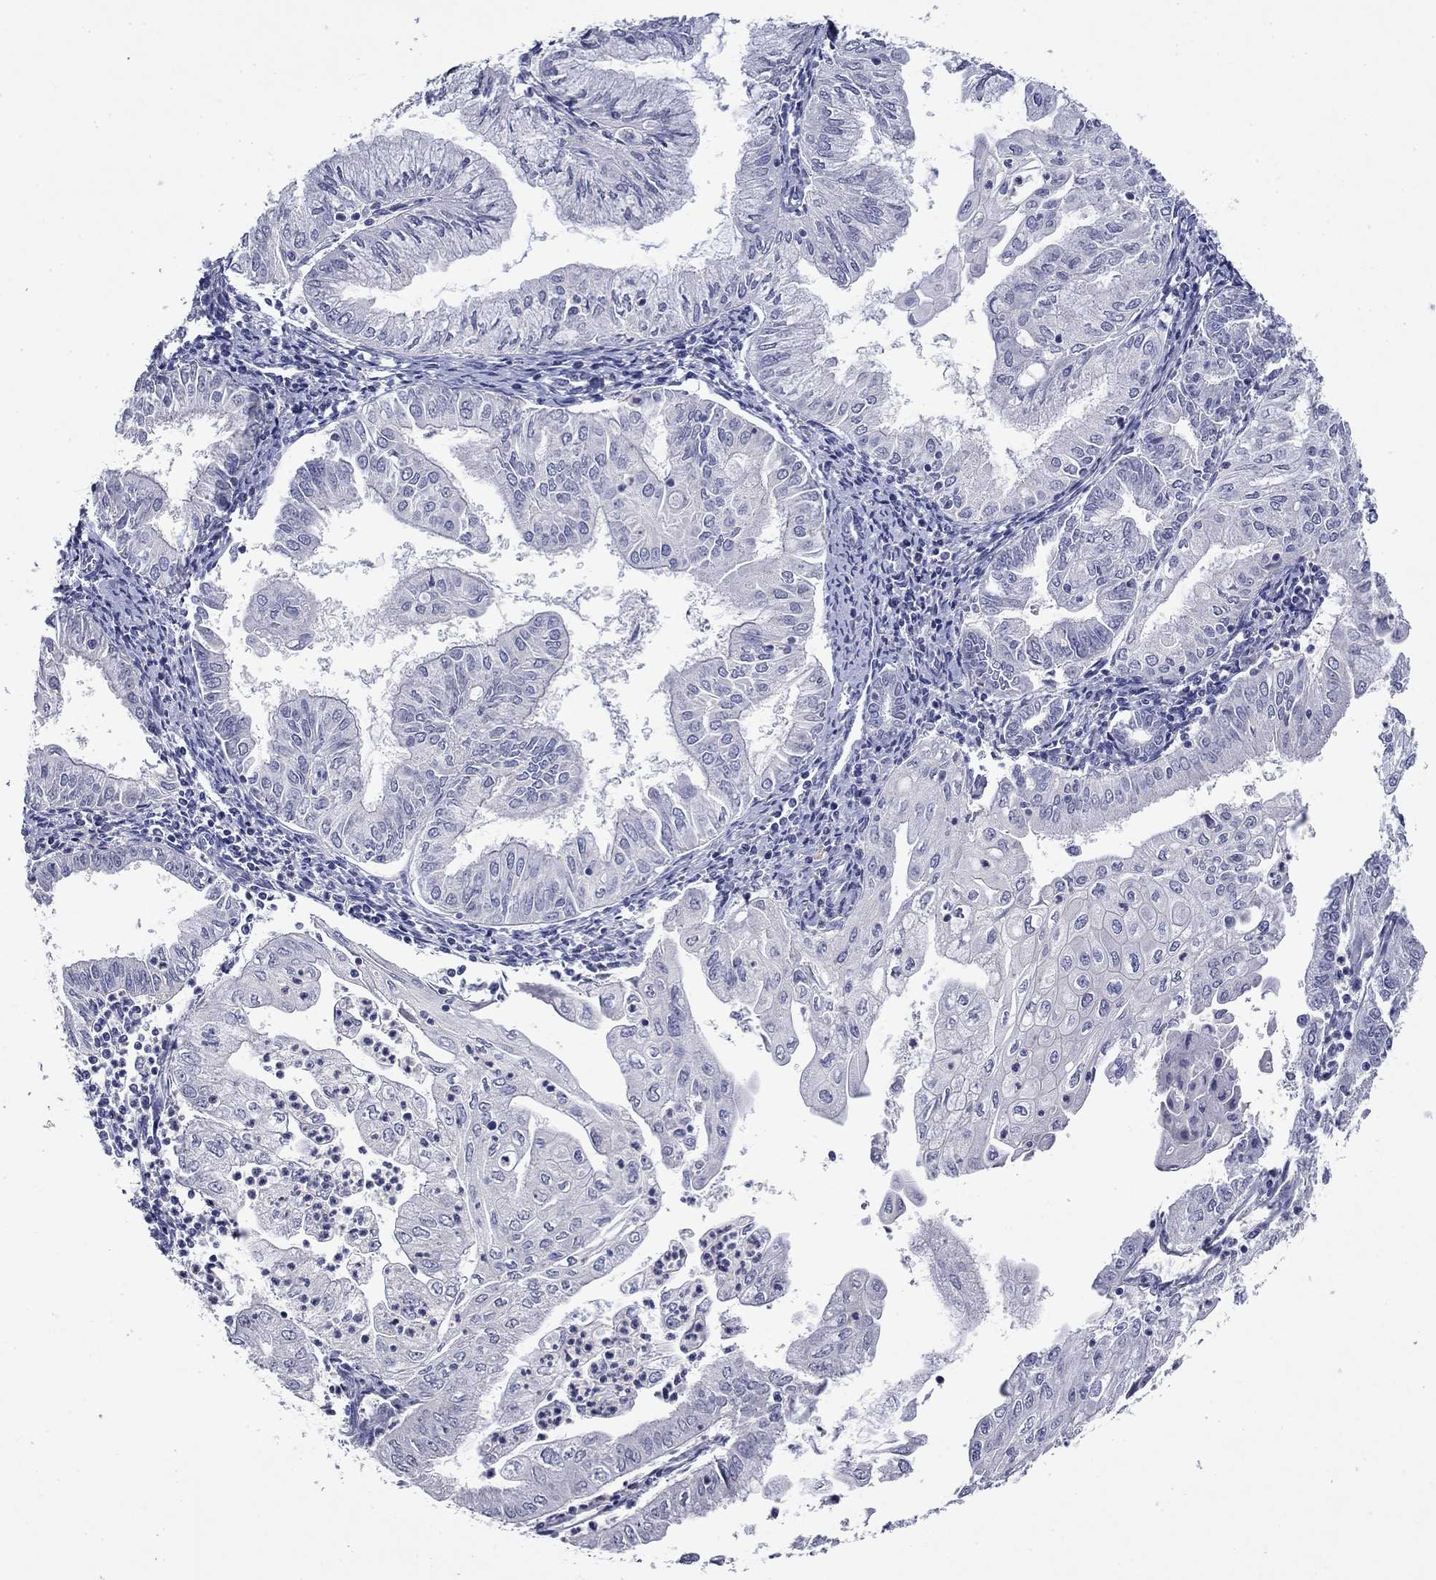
{"staining": {"intensity": "negative", "quantity": "none", "location": "none"}, "tissue": "endometrial cancer", "cell_type": "Tumor cells", "image_type": "cancer", "snomed": [{"axis": "morphology", "description": "Adenocarcinoma, NOS"}, {"axis": "topography", "description": "Endometrium"}], "caption": "IHC image of neoplastic tissue: human endometrial cancer (adenocarcinoma) stained with DAB demonstrates no significant protein positivity in tumor cells.", "gene": "CFAP119", "patient": {"sex": "female", "age": 56}}